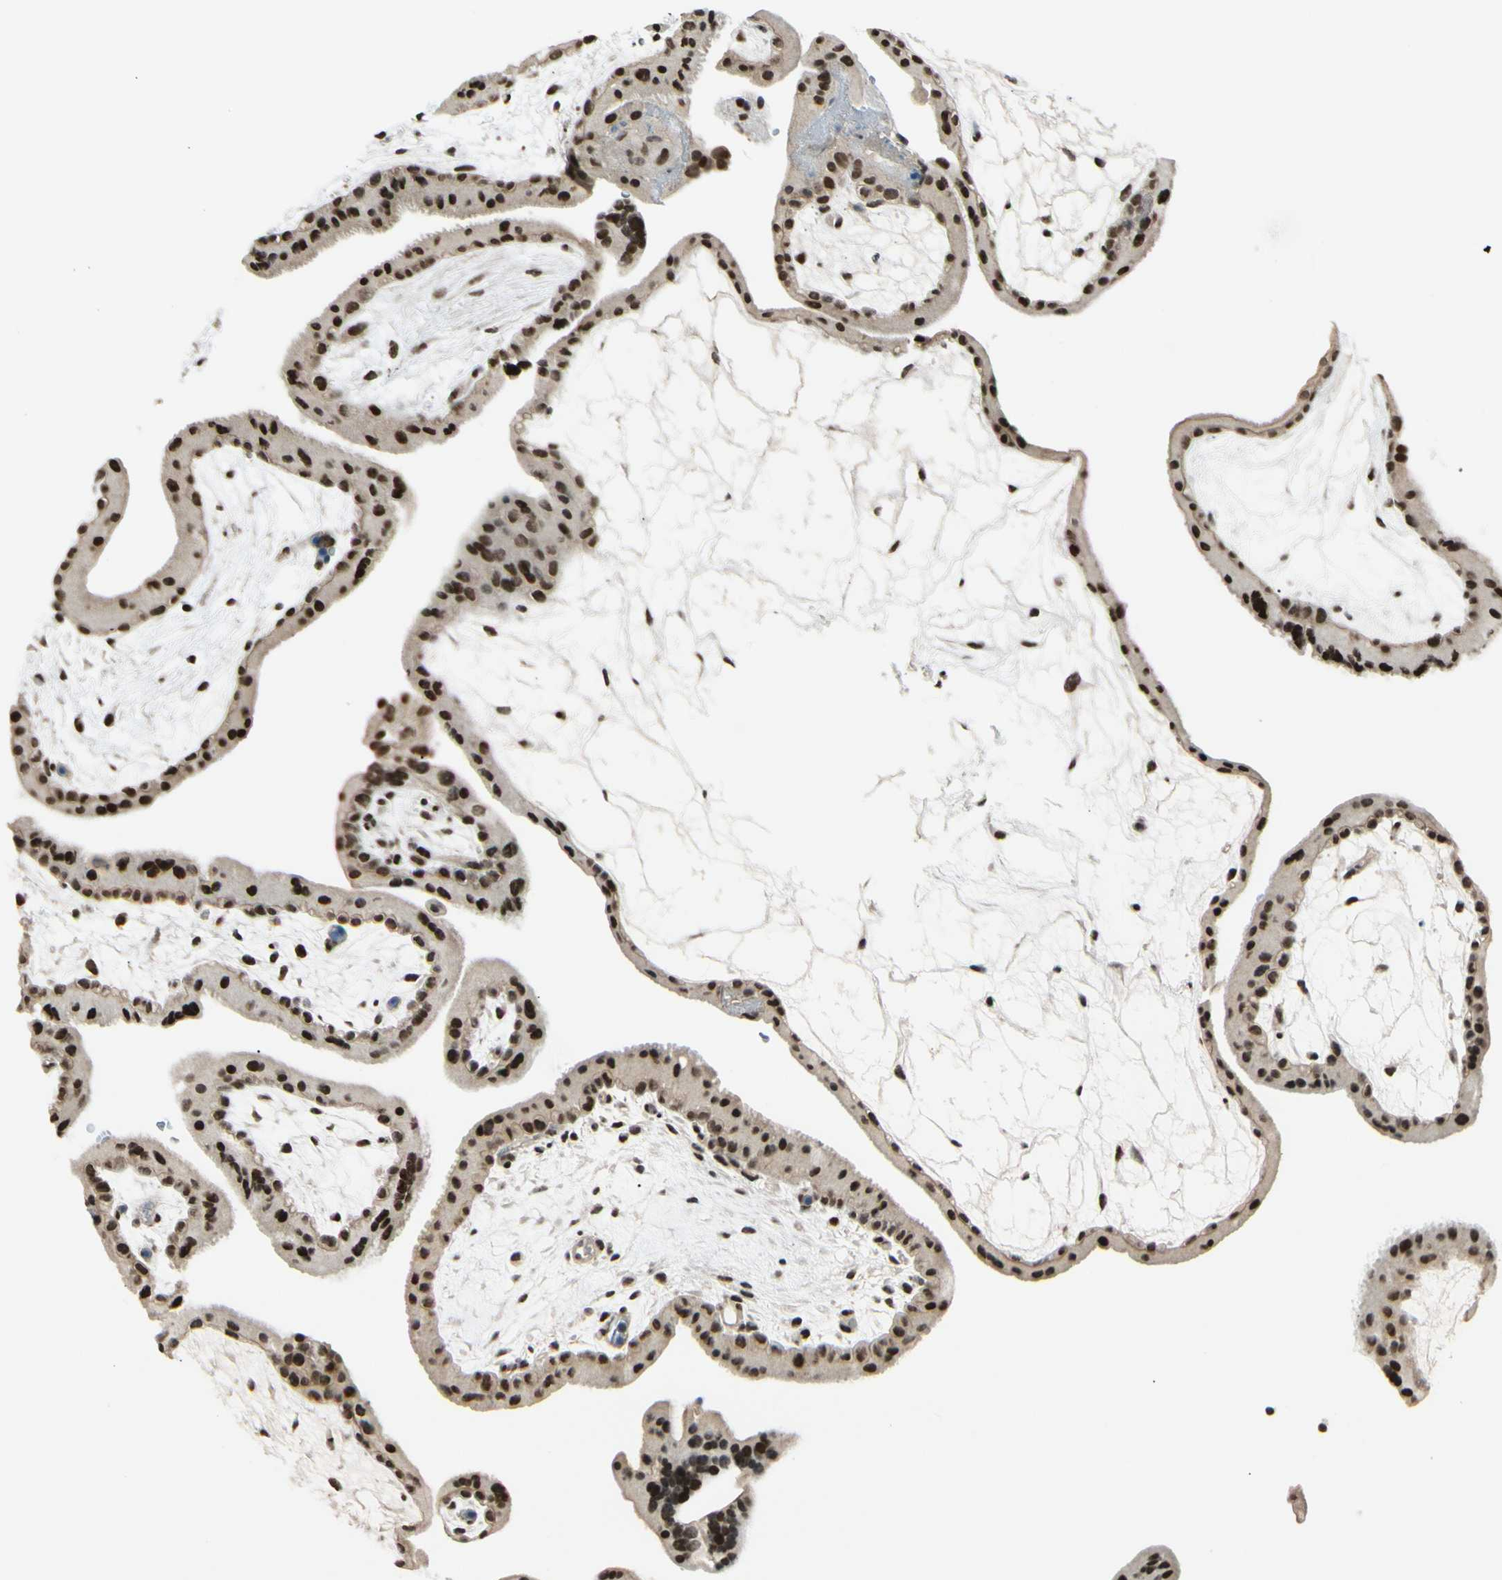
{"staining": {"intensity": "moderate", "quantity": ">75%", "location": "nuclear"}, "tissue": "placenta", "cell_type": "Decidual cells", "image_type": "normal", "snomed": [{"axis": "morphology", "description": "Normal tissue, NOS"}, {"axis": "topography", "description": "Placenta"}], "caption": "This photomicrograph demonstrates normal placenta stained with IHC to label a protein in brown. The nuclear of decidual cells show moderate positivity for the protein. Nuclei are counter-stained blue.", "gene": "SUFU", "patient": {"sex": "female", "age": 19}}